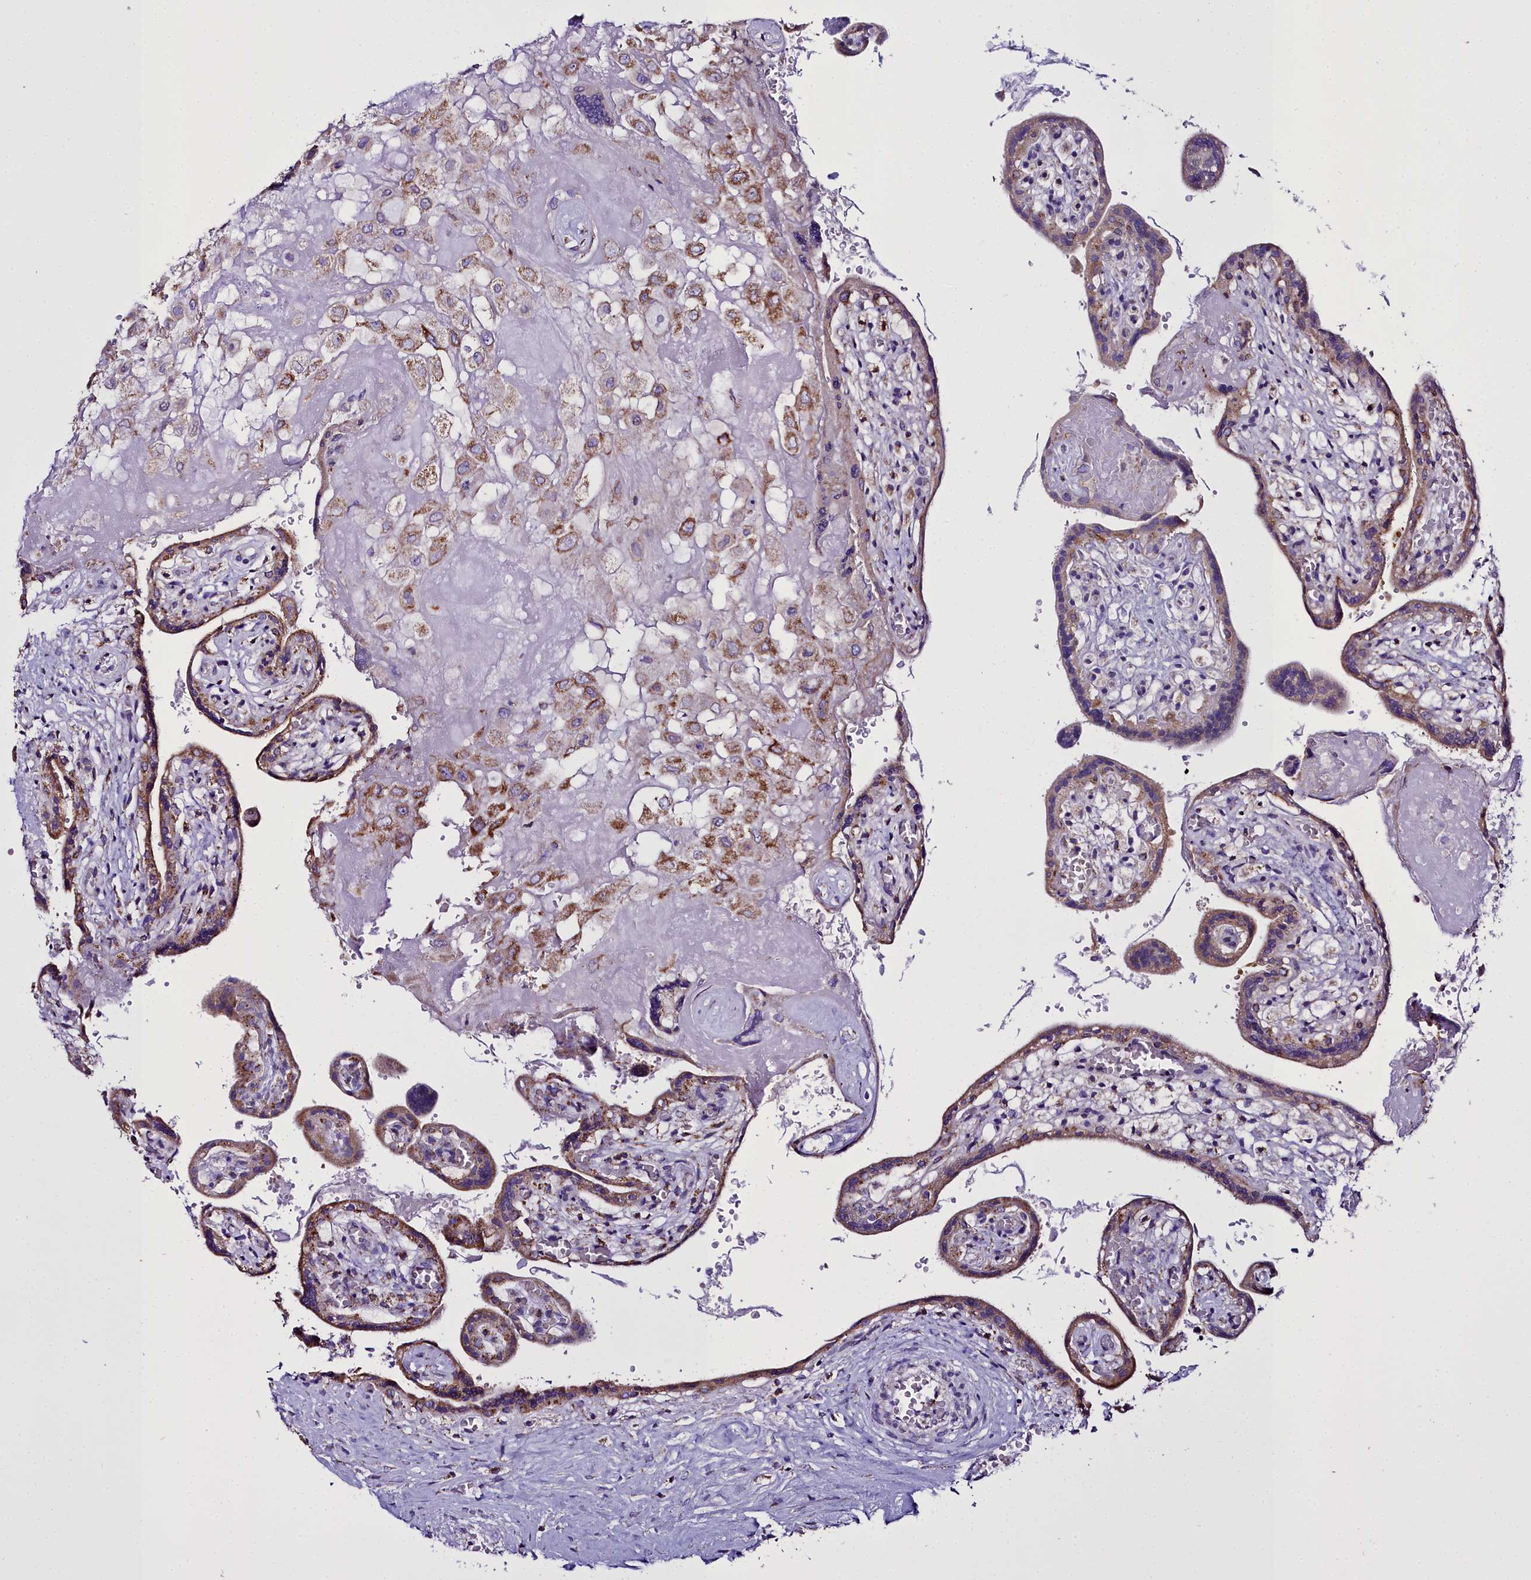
{"staining": {"intensity": "moderate", "quantity": ">75%", "location": "cytoplasmic/membranous"}, "tissue": "placenta", "cell_type": "Trophoblastic cells", "image_type": "normal", "snomed": [{"axis": "morphology", "description": "Normal tissue, NOS"}, {"axis": "topography", "description": "Placenta"}], "caption": "An IHC image of unremarkable tissue is shown. Protein staining in brown shows moderate cytoplasmic/membranous positivity in placenta within trophoblastic cells.", "gene": "WDFY3", "patient": {"sex": "female", "age": 37}}